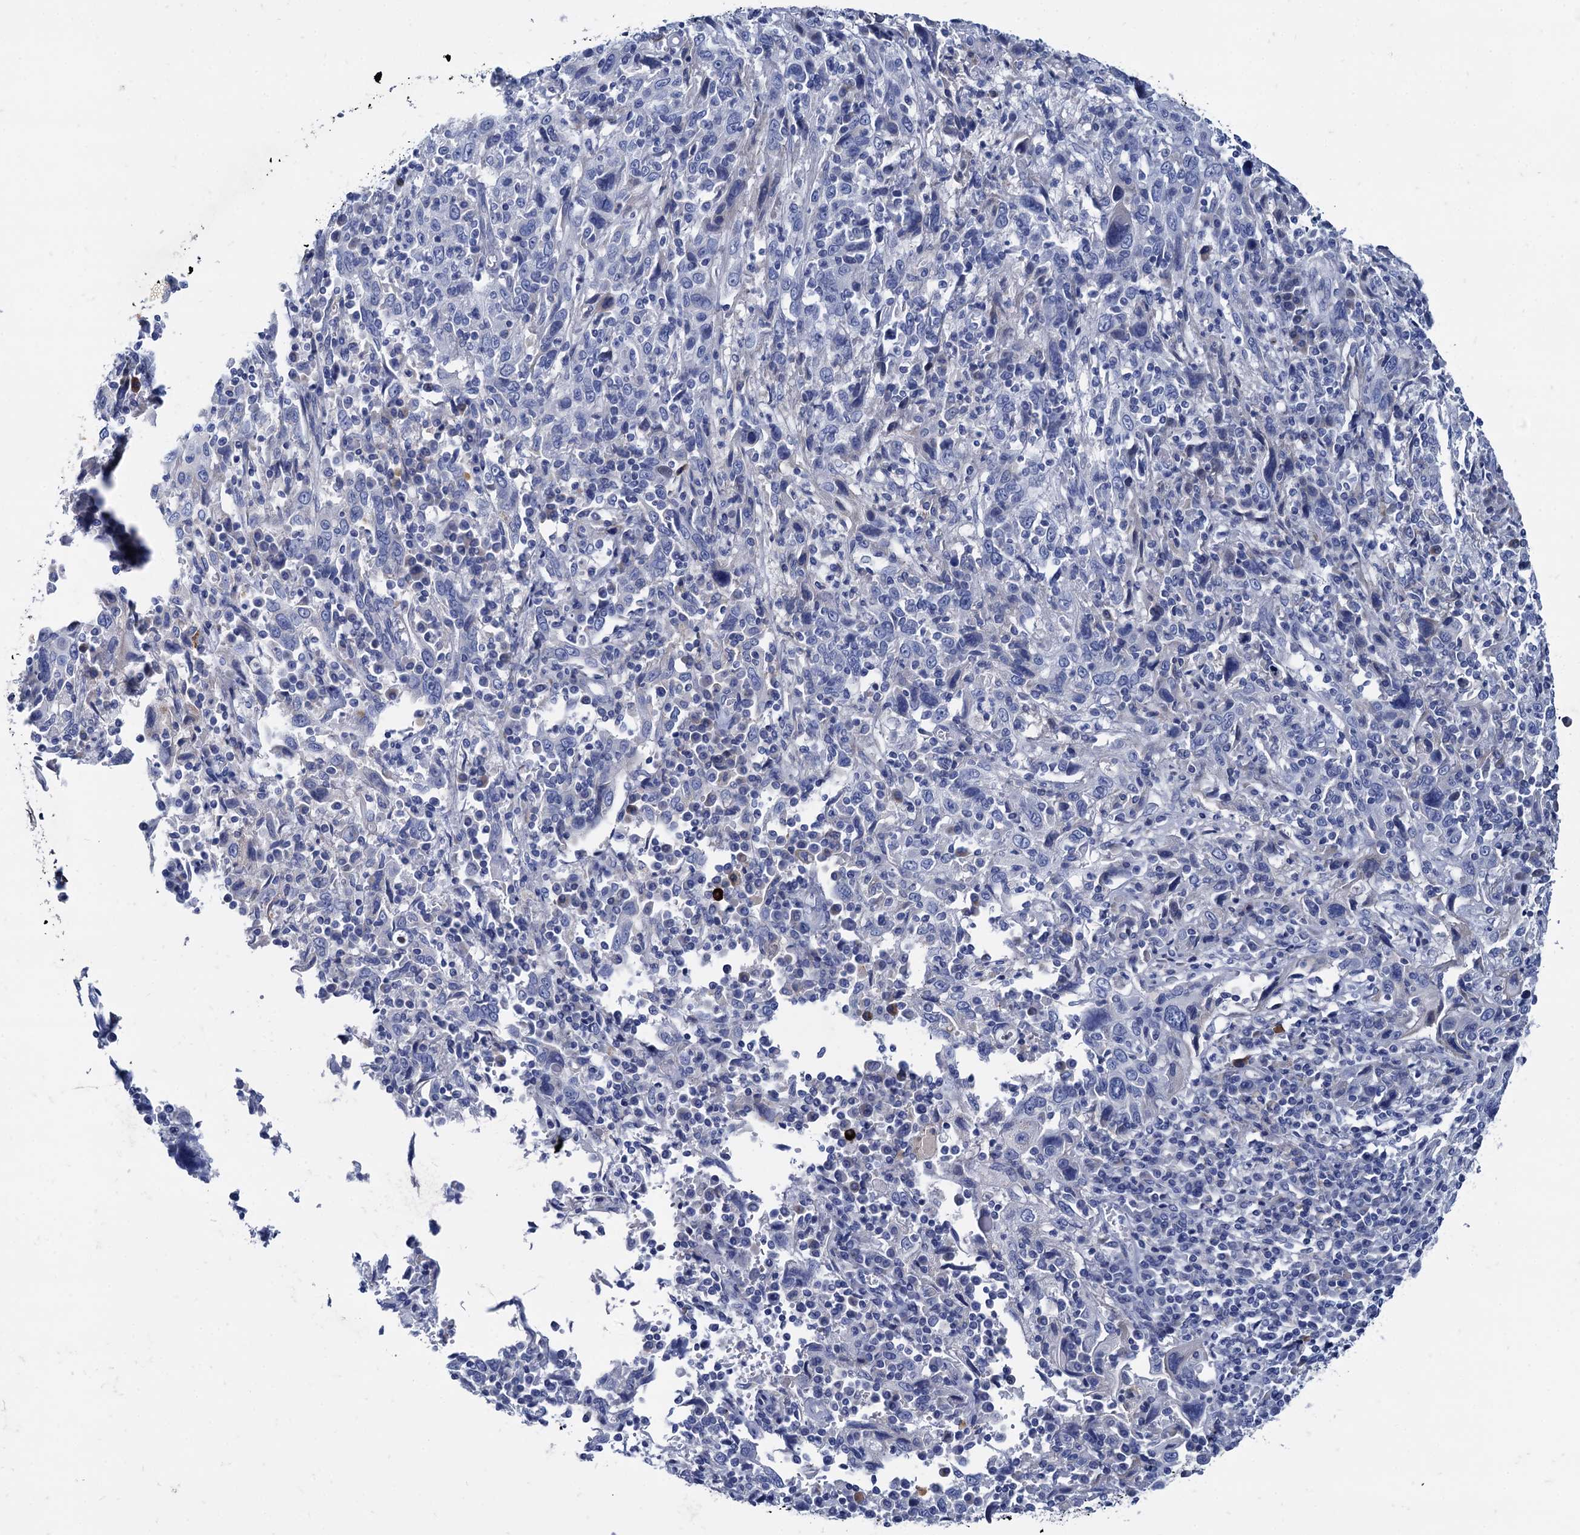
{"staining": {"intensity": "negative", "quantity": "none", "location": "none"}, "tissue": "cervical cancer", "cell_type": "Tumor cells", "image_type": "cancer", "snomed": [{"axis": "morphology", "description": "Squamous cell carcinoma, NOS"}, {"axis": "topography", "description": "Cervix"}], "caption": "This photomicrograph is of cervical cancer (squamous cell carcinoma) stained with immunohistochemistry (IHC) to label a protein in brown with the nuclei are counter-stained blue. There is no staining in tumor cells.", "gene": "TMEM72", "patient": {"sex": "female", "age": 46}}